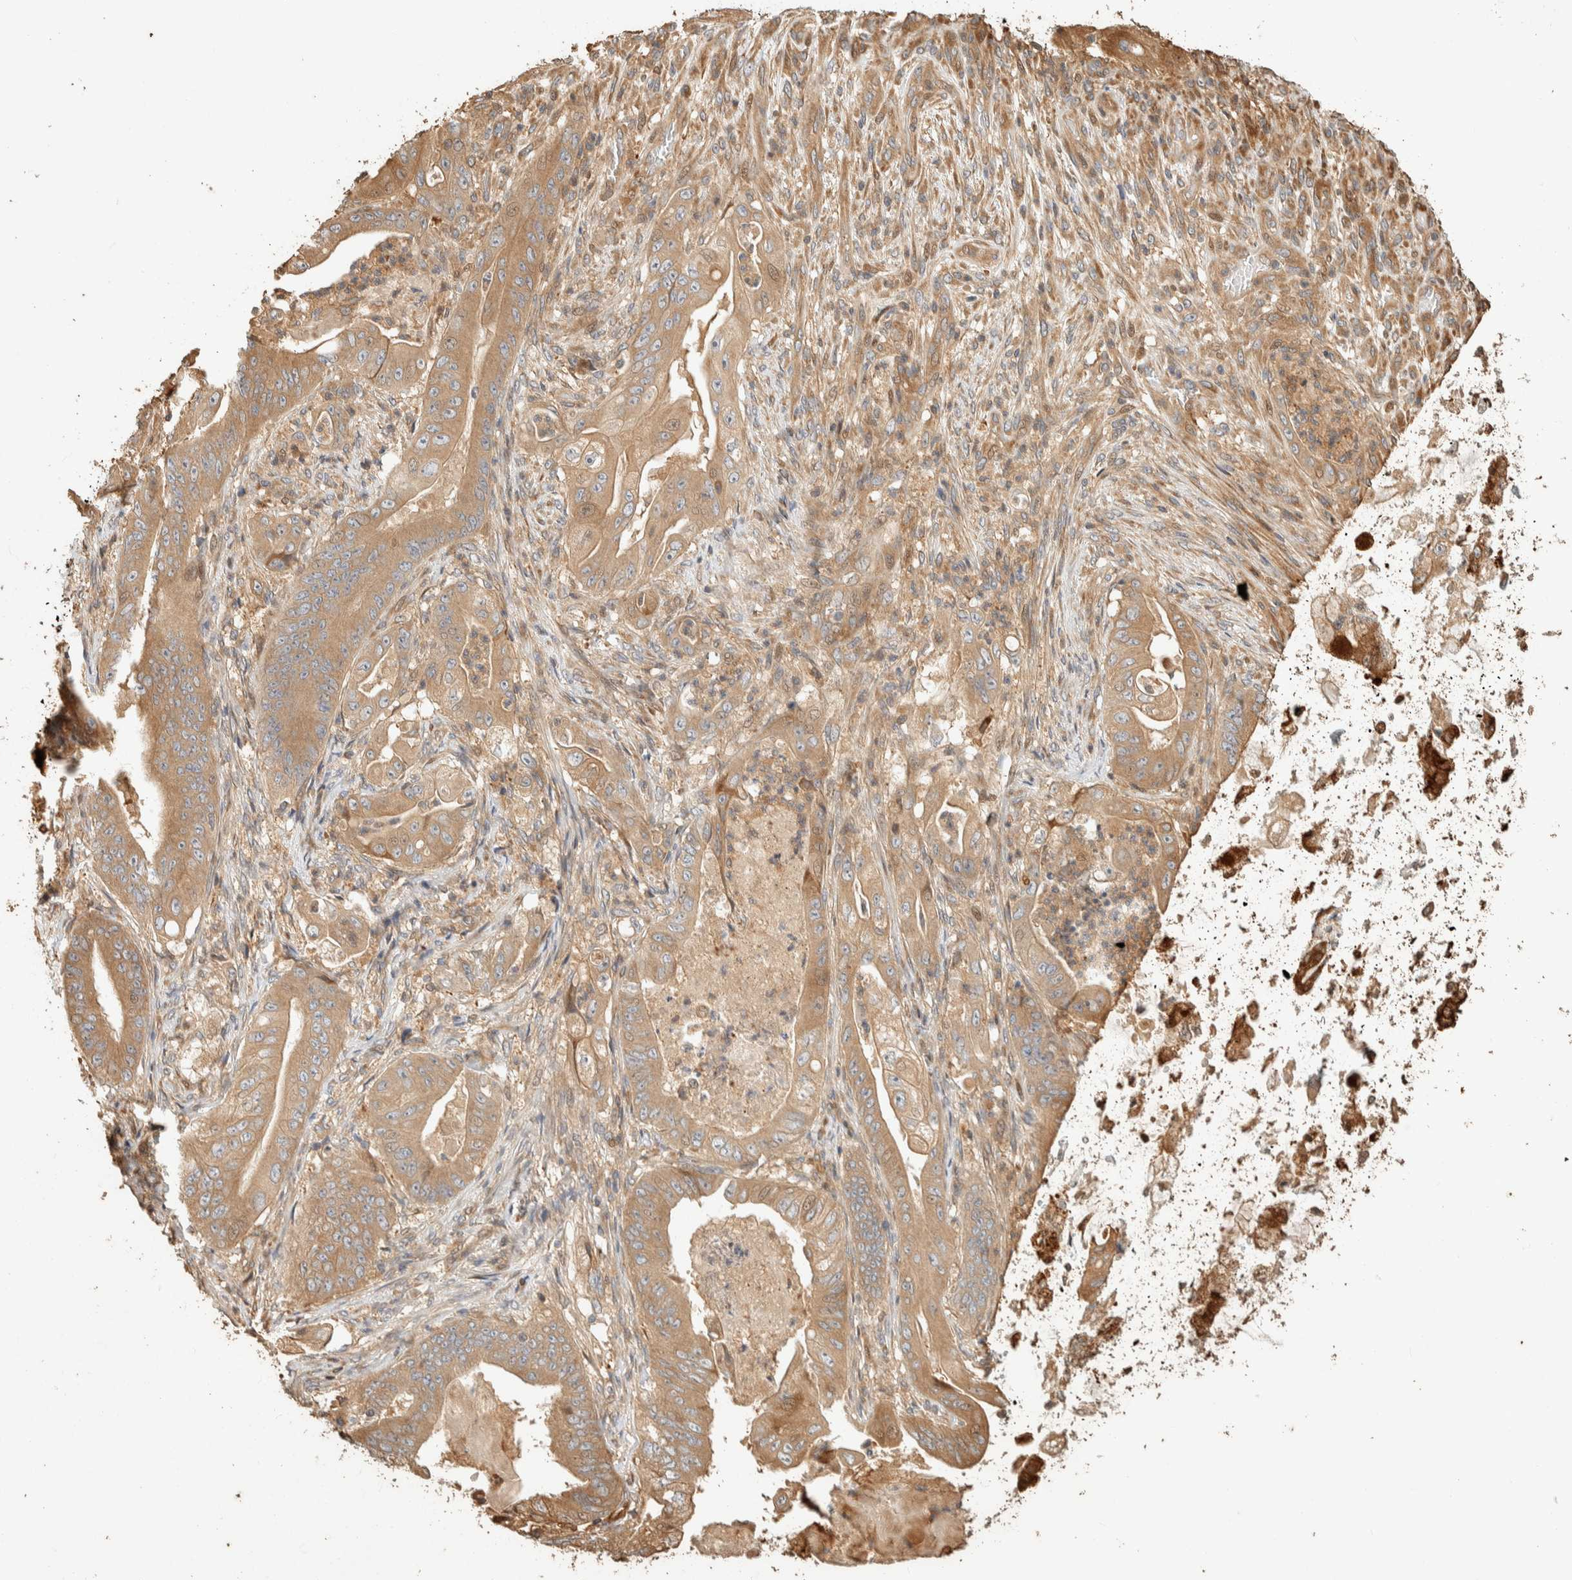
{"staining": {"intensity": "moderate", "quantity": "25%-75%", "location": "cytoplasmic/membranous"}, "tissue": "stomach cancer", "cell_type": "Tumor cells", "image_type": "cancer", "snomed": [{"axis": "morphology", "description": "Normal tissue, NOS"}, {"axis": "morphology", "description": "Adenocarcinoma, NOS"}, {"axis": "topography", "description": "Stomach"}], "caption": "Human stomach adenocarcinoma stained with a protein marker shows moderate staining in tumor cells.", "gene": "EXOC7", "patient": {"sex": "male", "age": 62}}